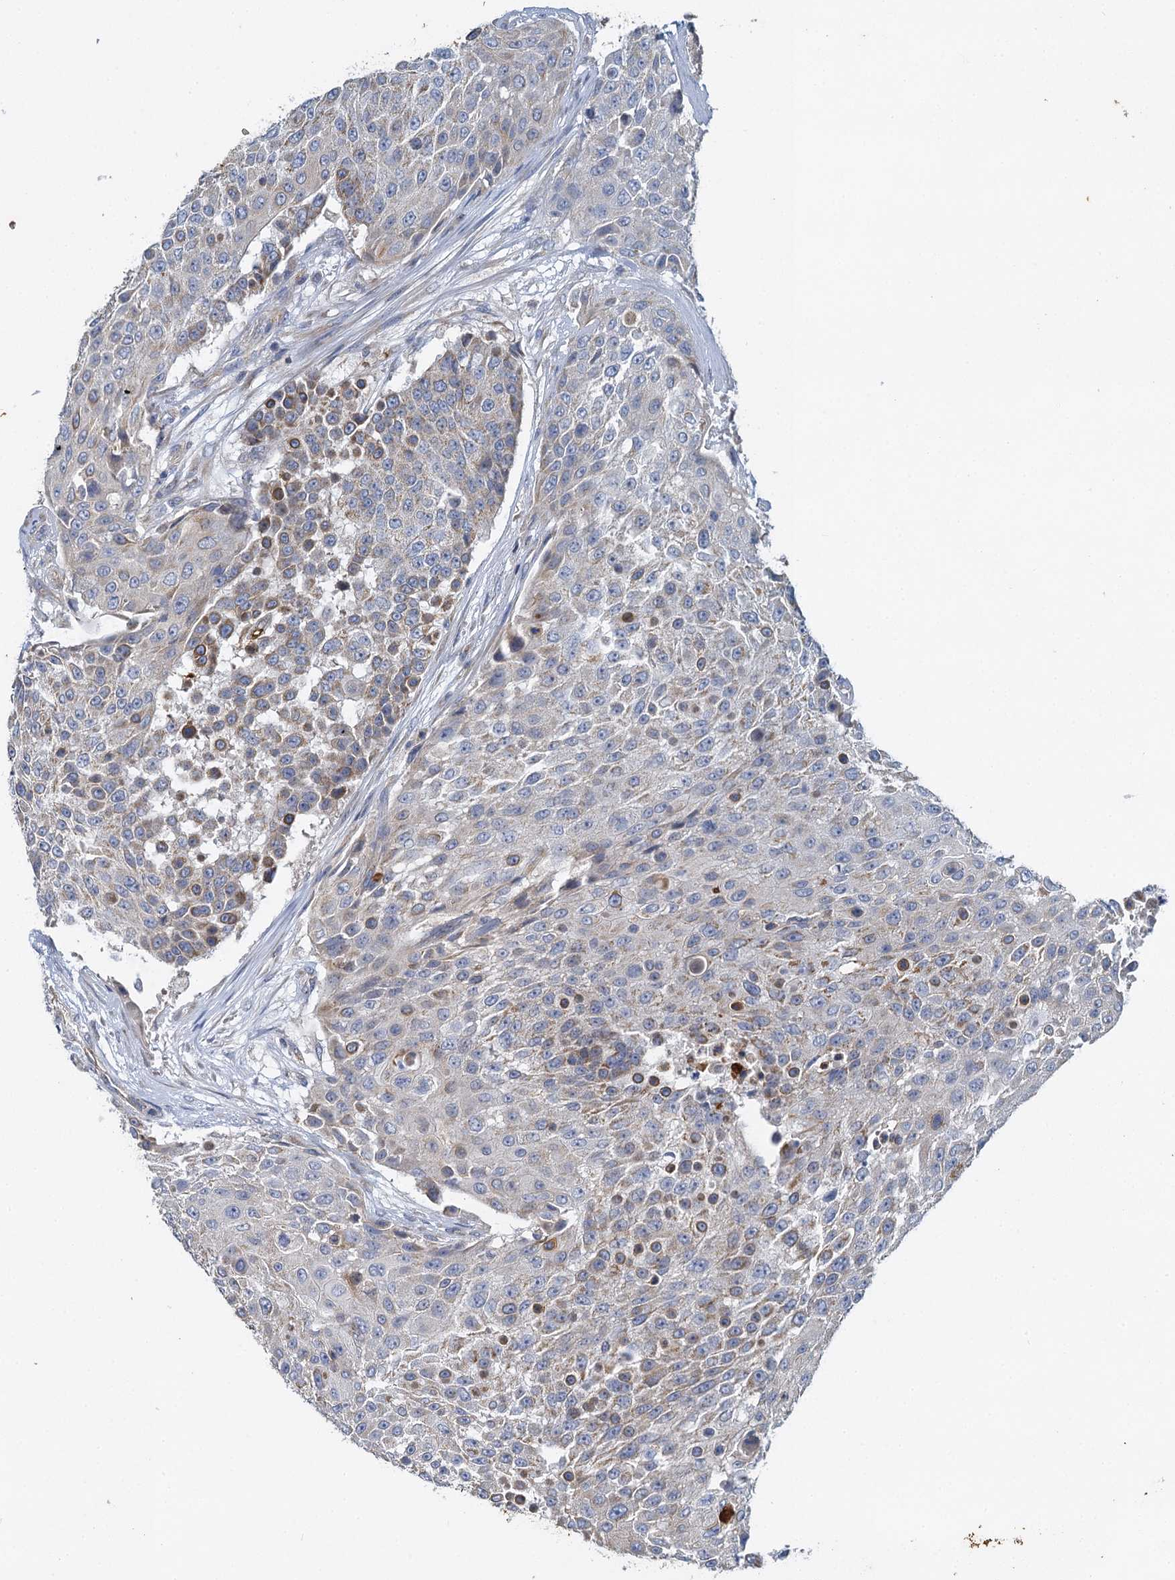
{"staining": {"intensity": "moderate", "quantity": "<25%", "location": "cytoplasmic/membranous"}, "tissue": "urothelial cancer", "cell_type": "Tumor cells", "image_type": "cancer", "snomed": [{"axis": "morphology", "description": "Urothelial carcinoma, High grade"}, {"axis": "topography", "description": "Urinary bladder"}], "caption": "Immunohistochemical staining of human urothelial carcinoma (high-grade) displays low levels of moderate cytoplasmic/membranous expression in about <25% of tumor cells.", "gene": "BCS1L", "patient": {"sex": "female", "age": 63}}